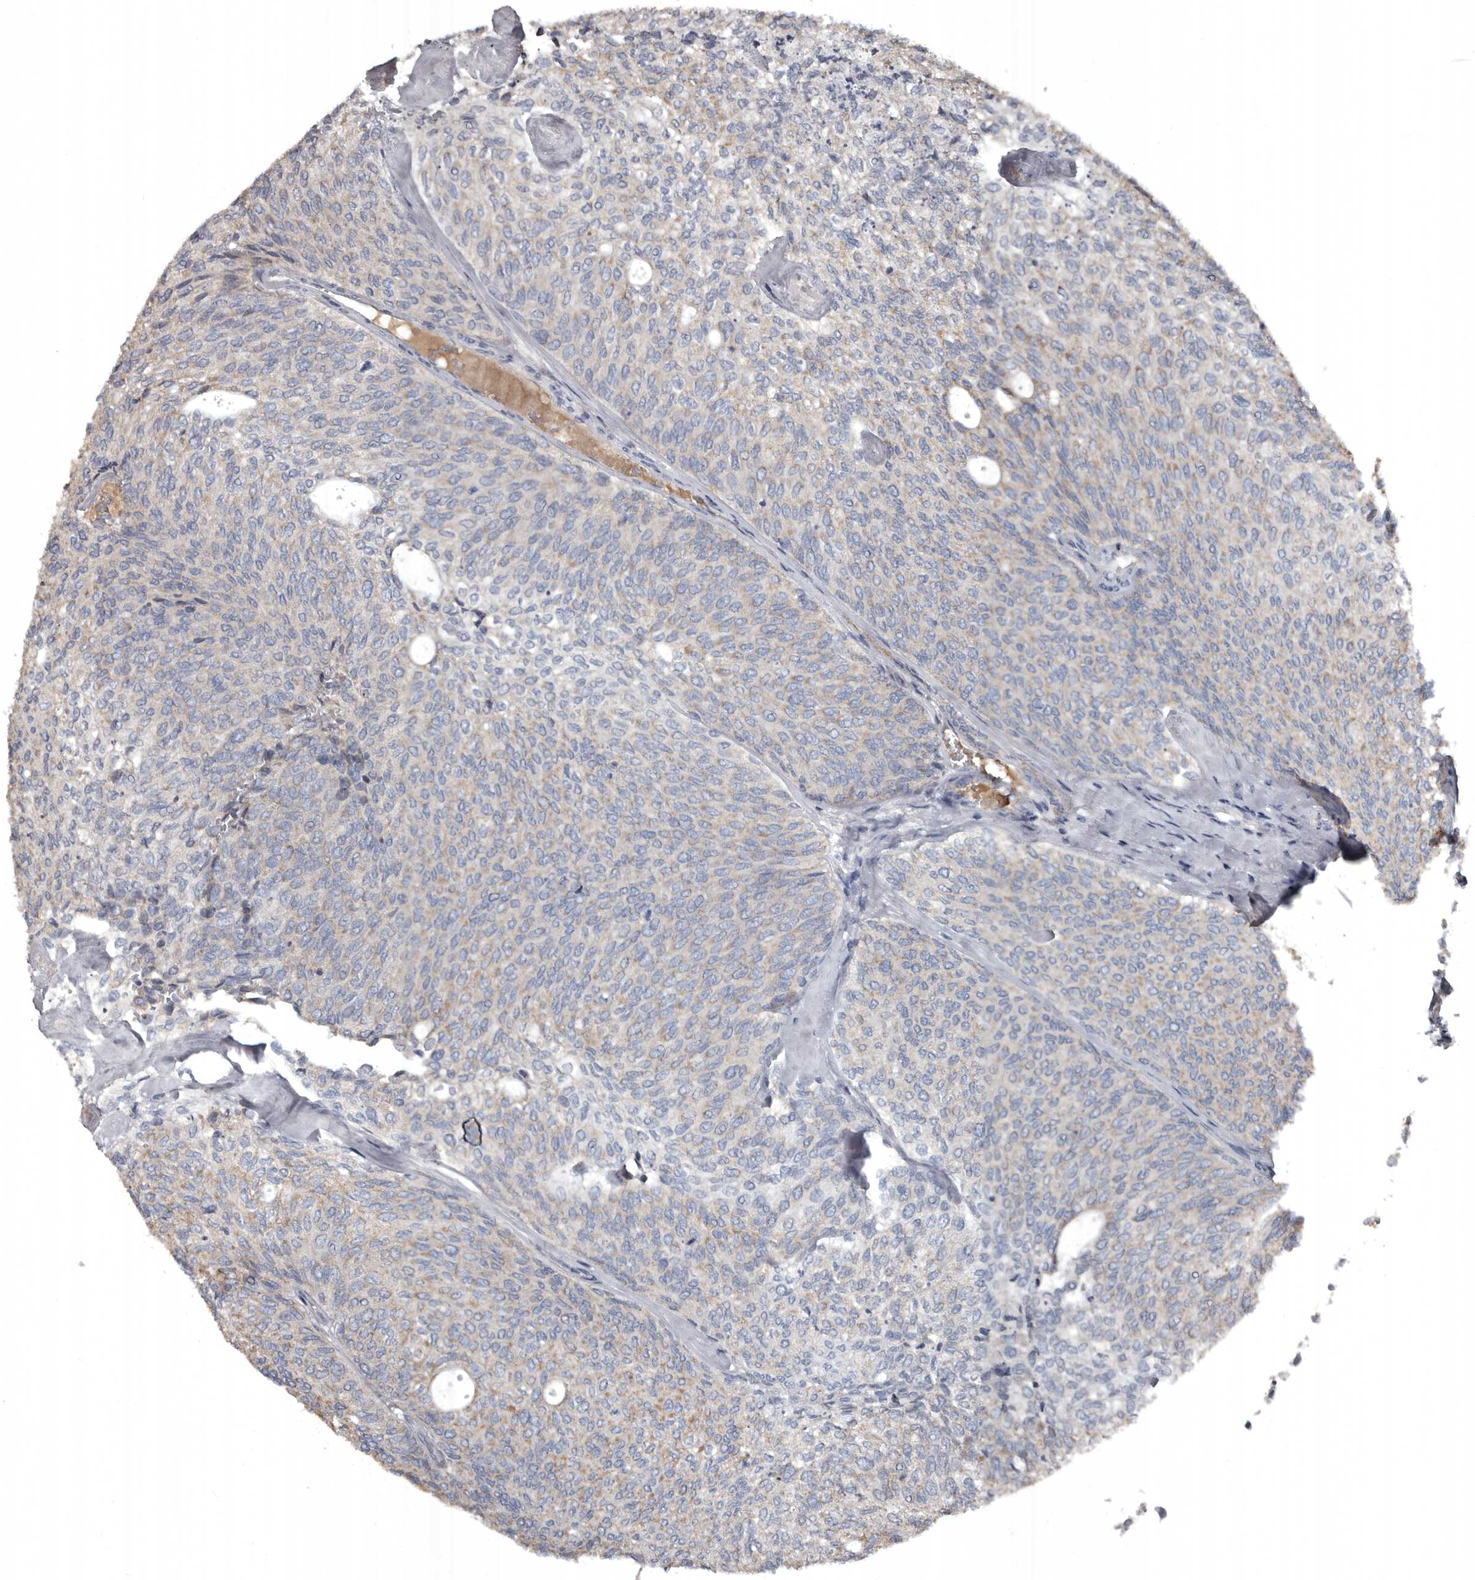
{"staining": {"intensity": "weak", "quantity": "<25%", "location": "cytoplasmic/membranous"}, "tissue": "urothelial cancer", "cell_type": "Tumor cells", "image_type": "cancer", "snomed": [{"axis": "morphology", "description": "Urothelial carcinoma, Low grade"}, {"axis": "topography", "description": "Urinary bladder"}], "caption": "High power microscopy photomicrograph of an immunohistochemistry image of low-grade urothelial carcinoma, revealing no significant positivity in tumor cells.", "gene": "GREB1", "patient": {"sex": "female", "age": 79}}